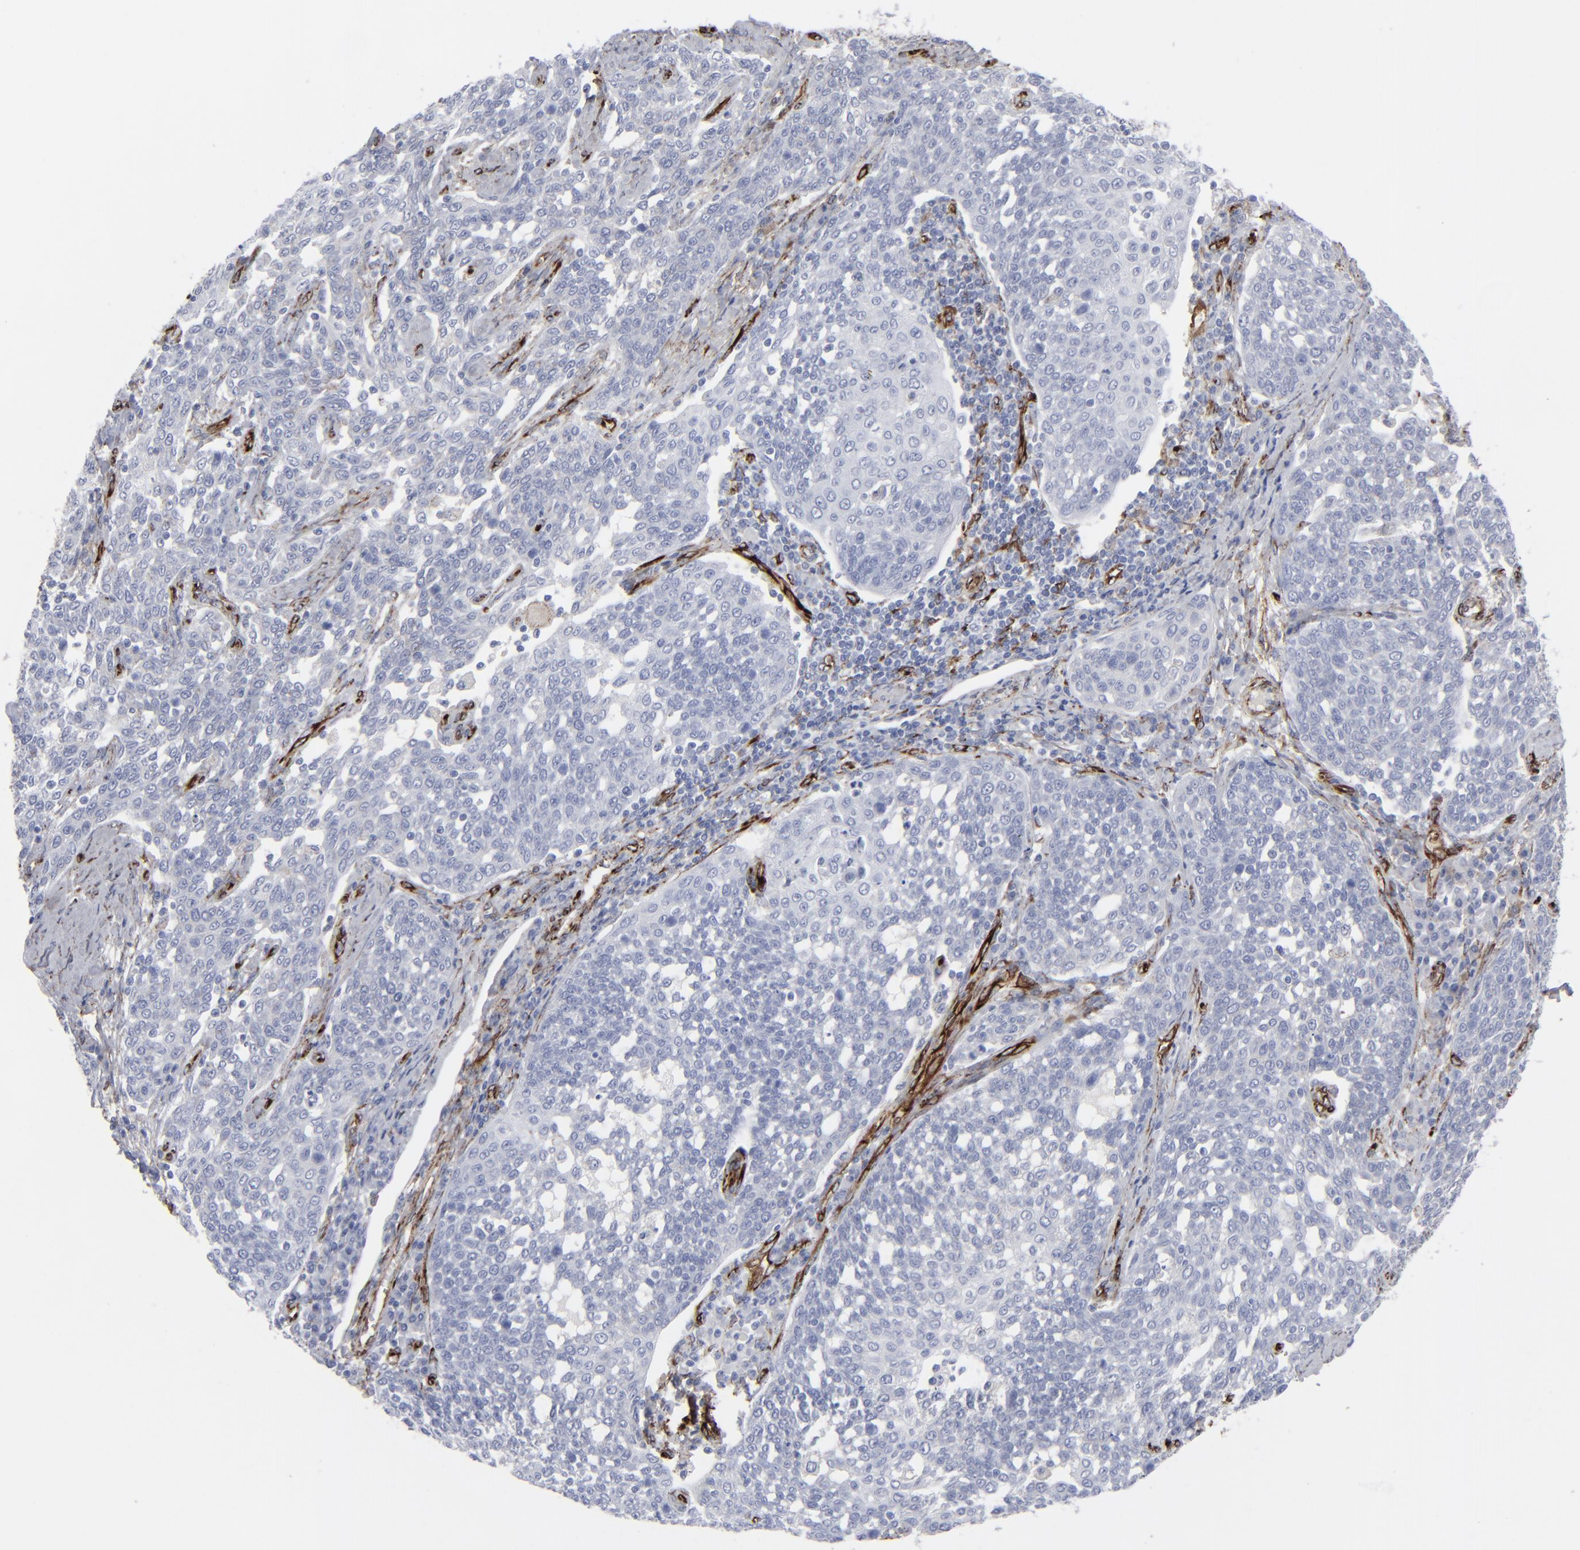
{"staining": {"intensity": "negative", "quantity": "none", "location": "none"}, "tissue": "cervical cancer", "cell_type": "Tumor cells", "image_type": "cancer", "snomed": [{"axis": "morphology", "description": "Squamous cell carcinoma, NOS"}, {"axis": "topography", "description": "Cervix"}], "caption": "IHC image of human cervical cancer (squamous cell carcinoma) stained for a protein (brown), which demonstrates no expression in tumor cells. (DAB IHC visualized using brightfield microscopy, high magnification).", "gene": "SPARC", "patient": {"sex": "female", "age": 34}}